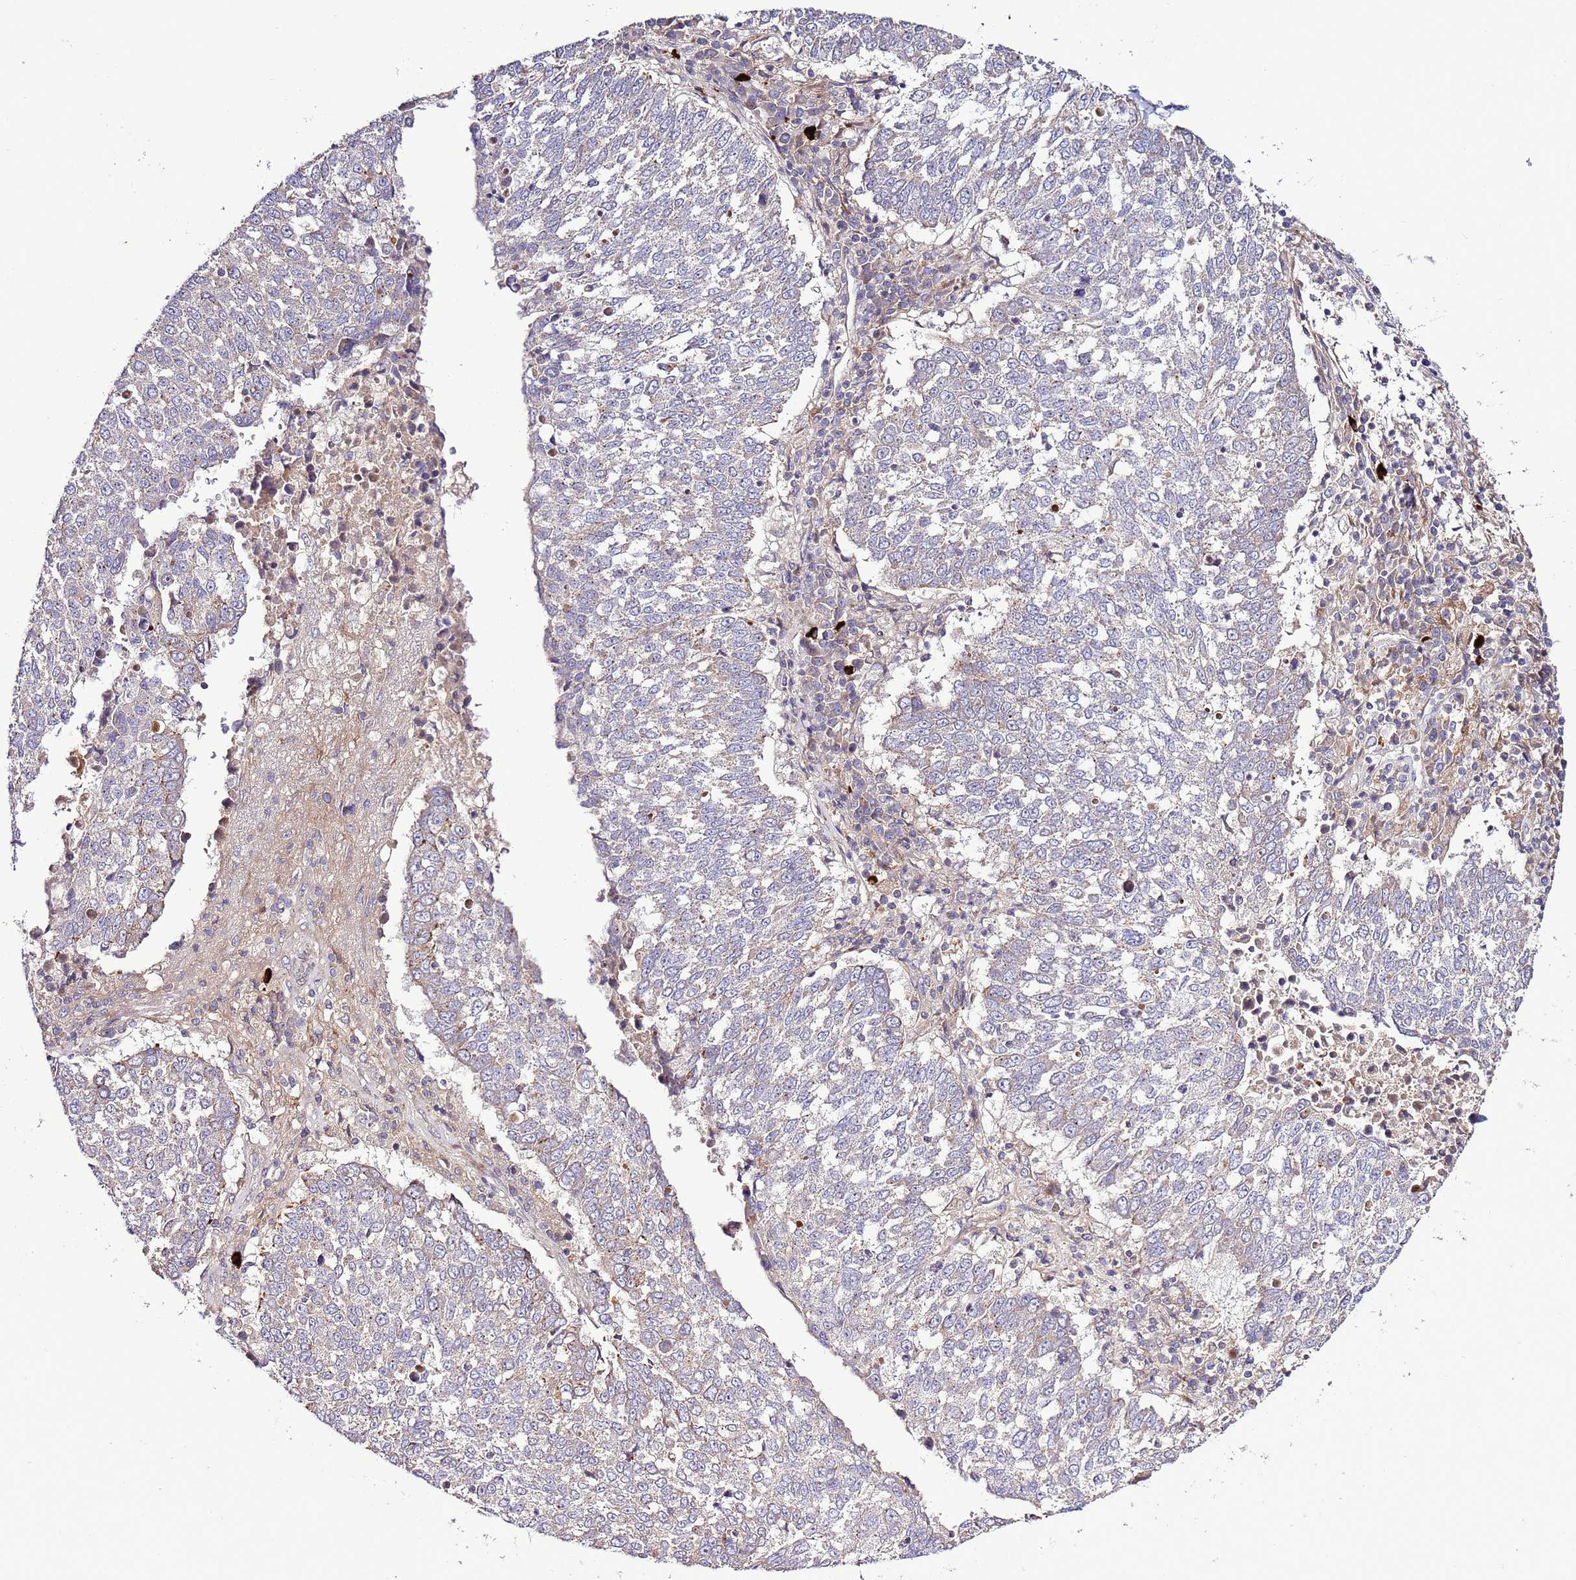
{"staining": {"intensity": "negative", "quantity": "none", "location": "none"}, "tissue": "lung cancer", "cell_type": "Tumor cells", "image_type": "cancer", "snomed": [{"axis": "morphology", "description": "Squamous cell carcinoma, NOS"}, {"axis": "topography", "description": "Lung"}], "caption": "Immunohistochemistry image of neoplastic tissue: lung cancer (squamous cell carcinoma) stained with DAB demonstrates no significant protein staining in tumor cells.", "gene": "ZNF624", "patient": {"sex": "male", "age": 73}}